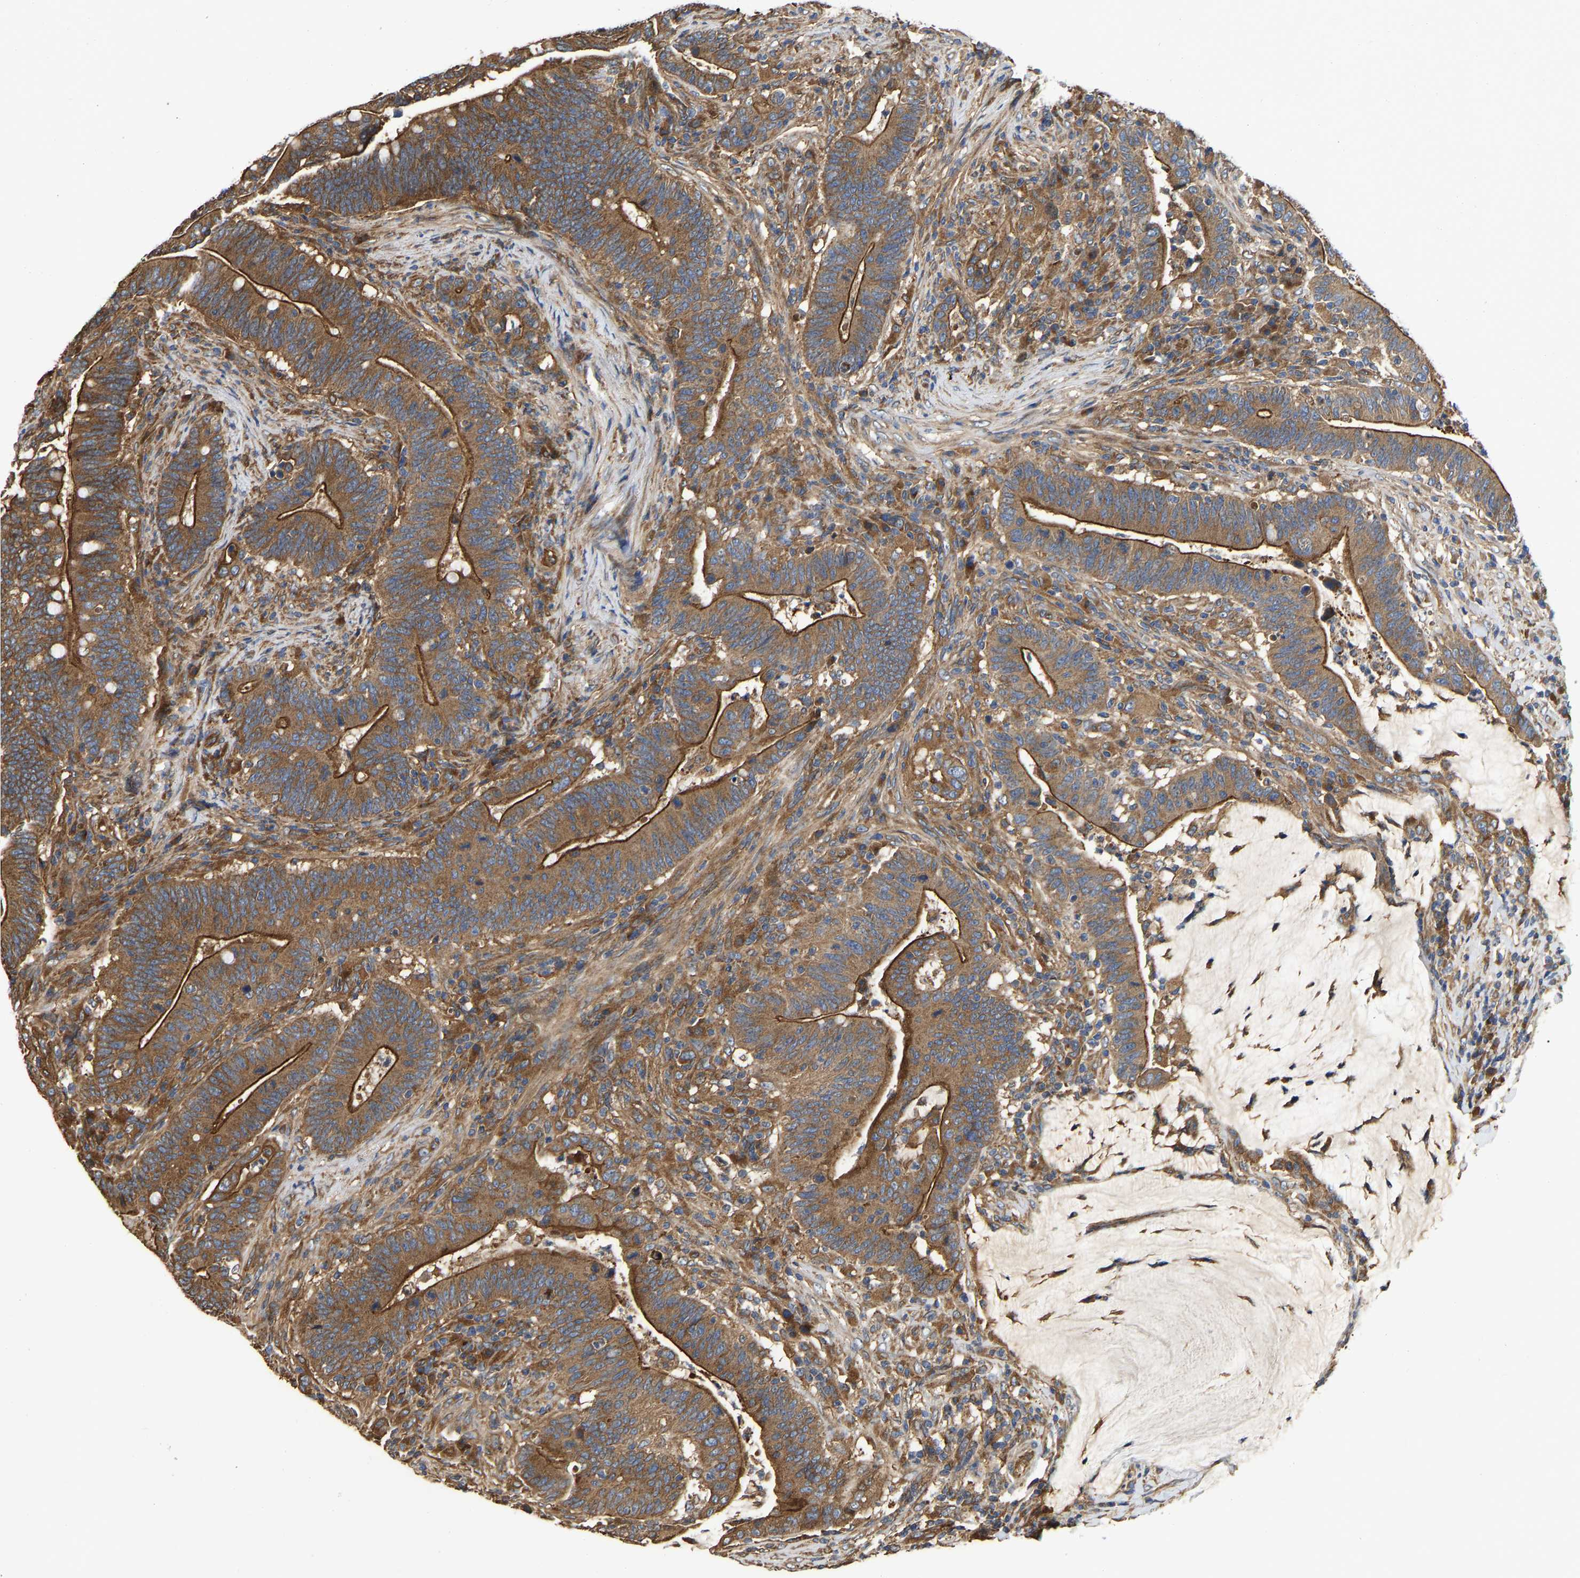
{"staining": {"intensity": "moderate", "quantity": ">75%", "location": "cytoplasmic/membranous"}, "tissue": "colorectal cancer", "cell_type": "Tumor cells", "image_type": "cancer", "snomed": [{"axis": "morphology", "description": "Normal tissue, NOS"}, {"axis": "morphology", "description": "Adenocarcinoma, NOS"}, {"axis": "topography", "description": "Colon"}], "caption": "Tumor cells display moderate cytoplasmic/membranous positivity in about >75% of cells in adenocarcinoma (colorectal).", "gene": "FLNB", "patient": {"sex": "female", "age": 66}}